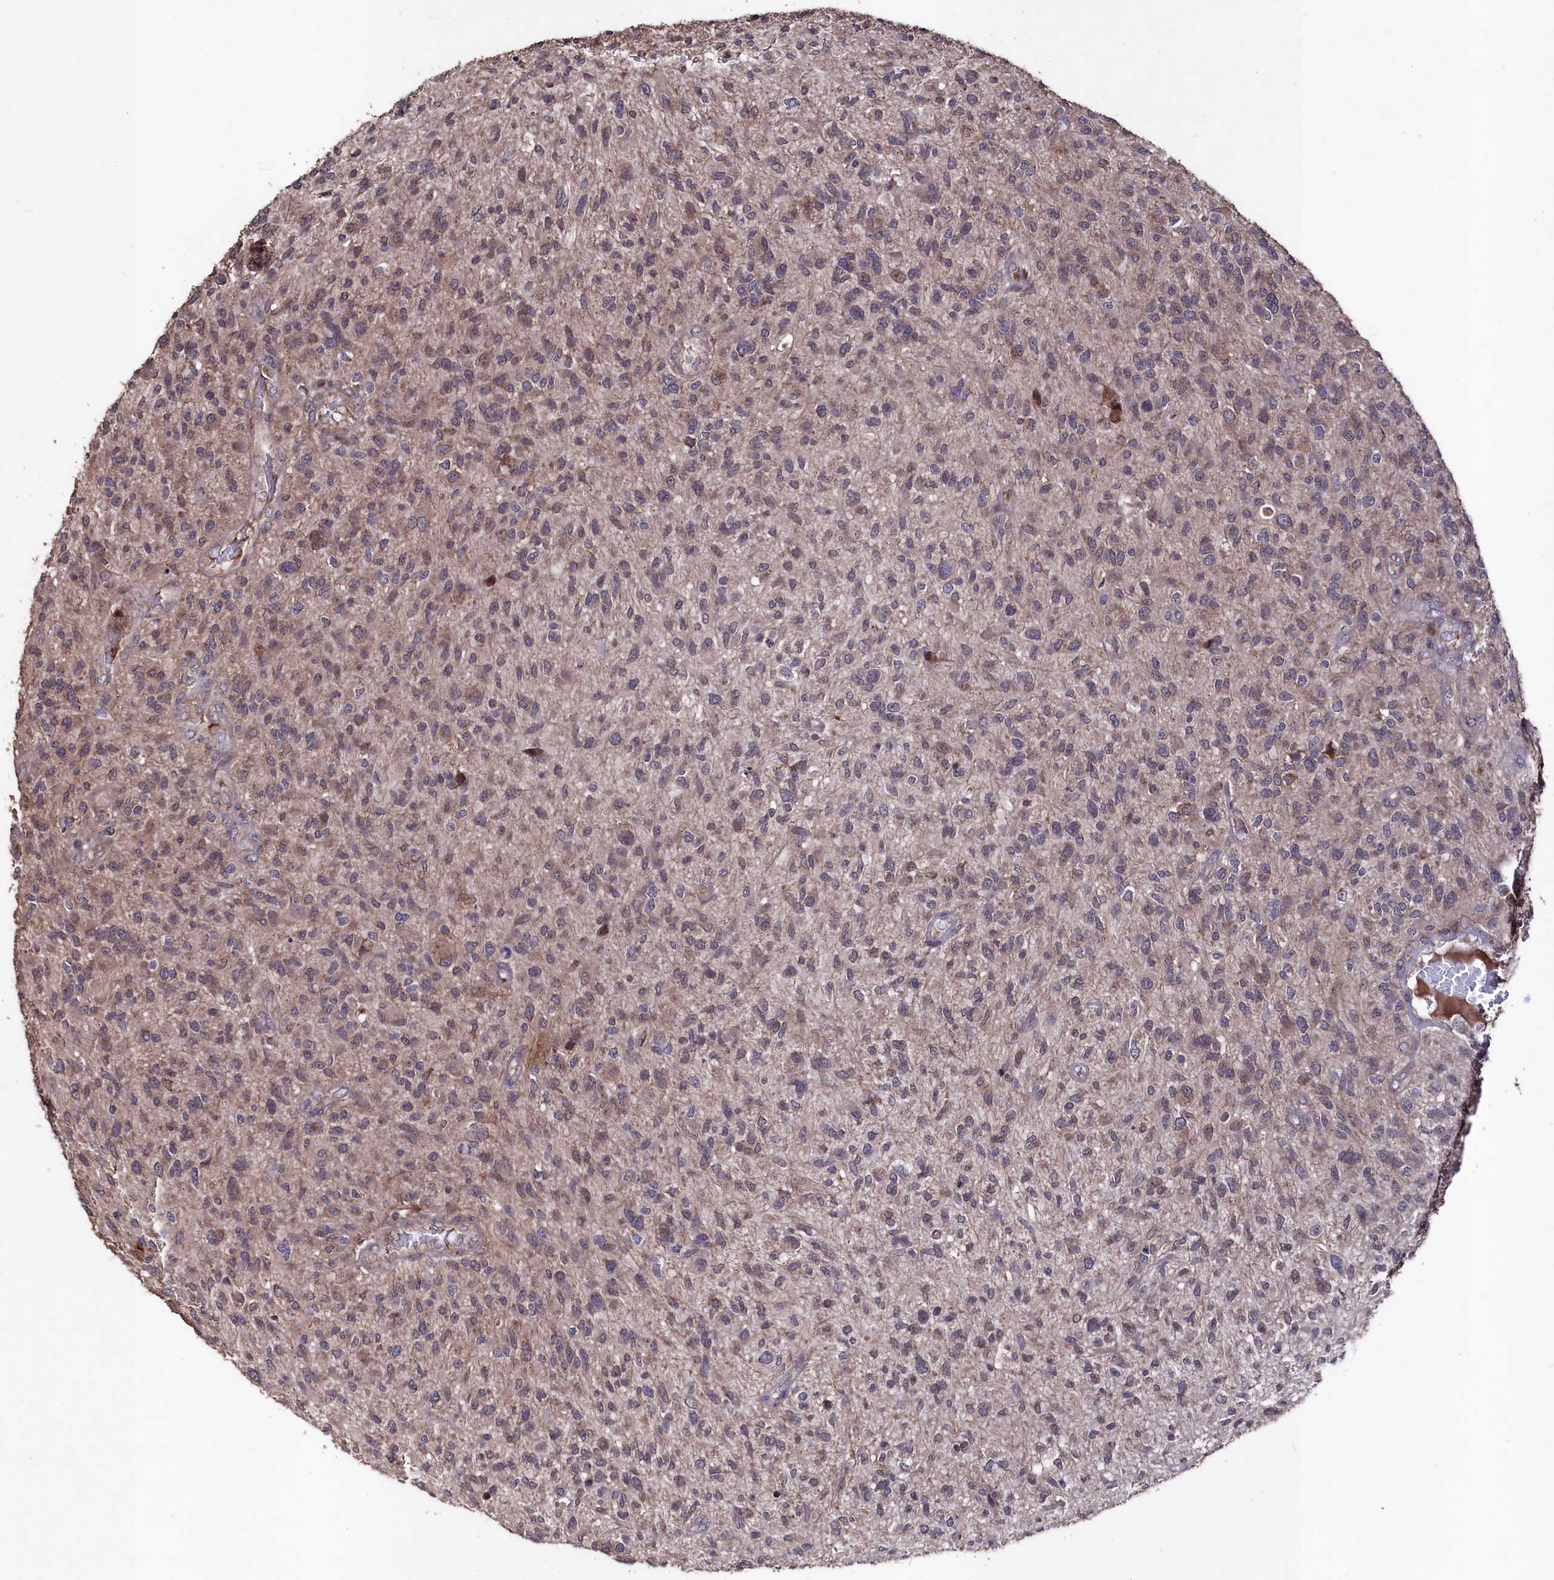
{"staining": {"intensity": "weak", "quantity": "<25%", "location": "cytoplasmic/membranous"}, "tissue": "glioma", "cell_type": "Tumor cells", "image_type": "cancer", "snomed": [{"axis": "morphology", "description": "Glioma, malignant, High grade"}, {"axis": "topography", "description": "Brain"}], "caption": "Photomicrograph shows no significant protein expression in tumor cells of glioma.", "gene": "MYO1H", "patient": {"sex": "male", "age": 47}}